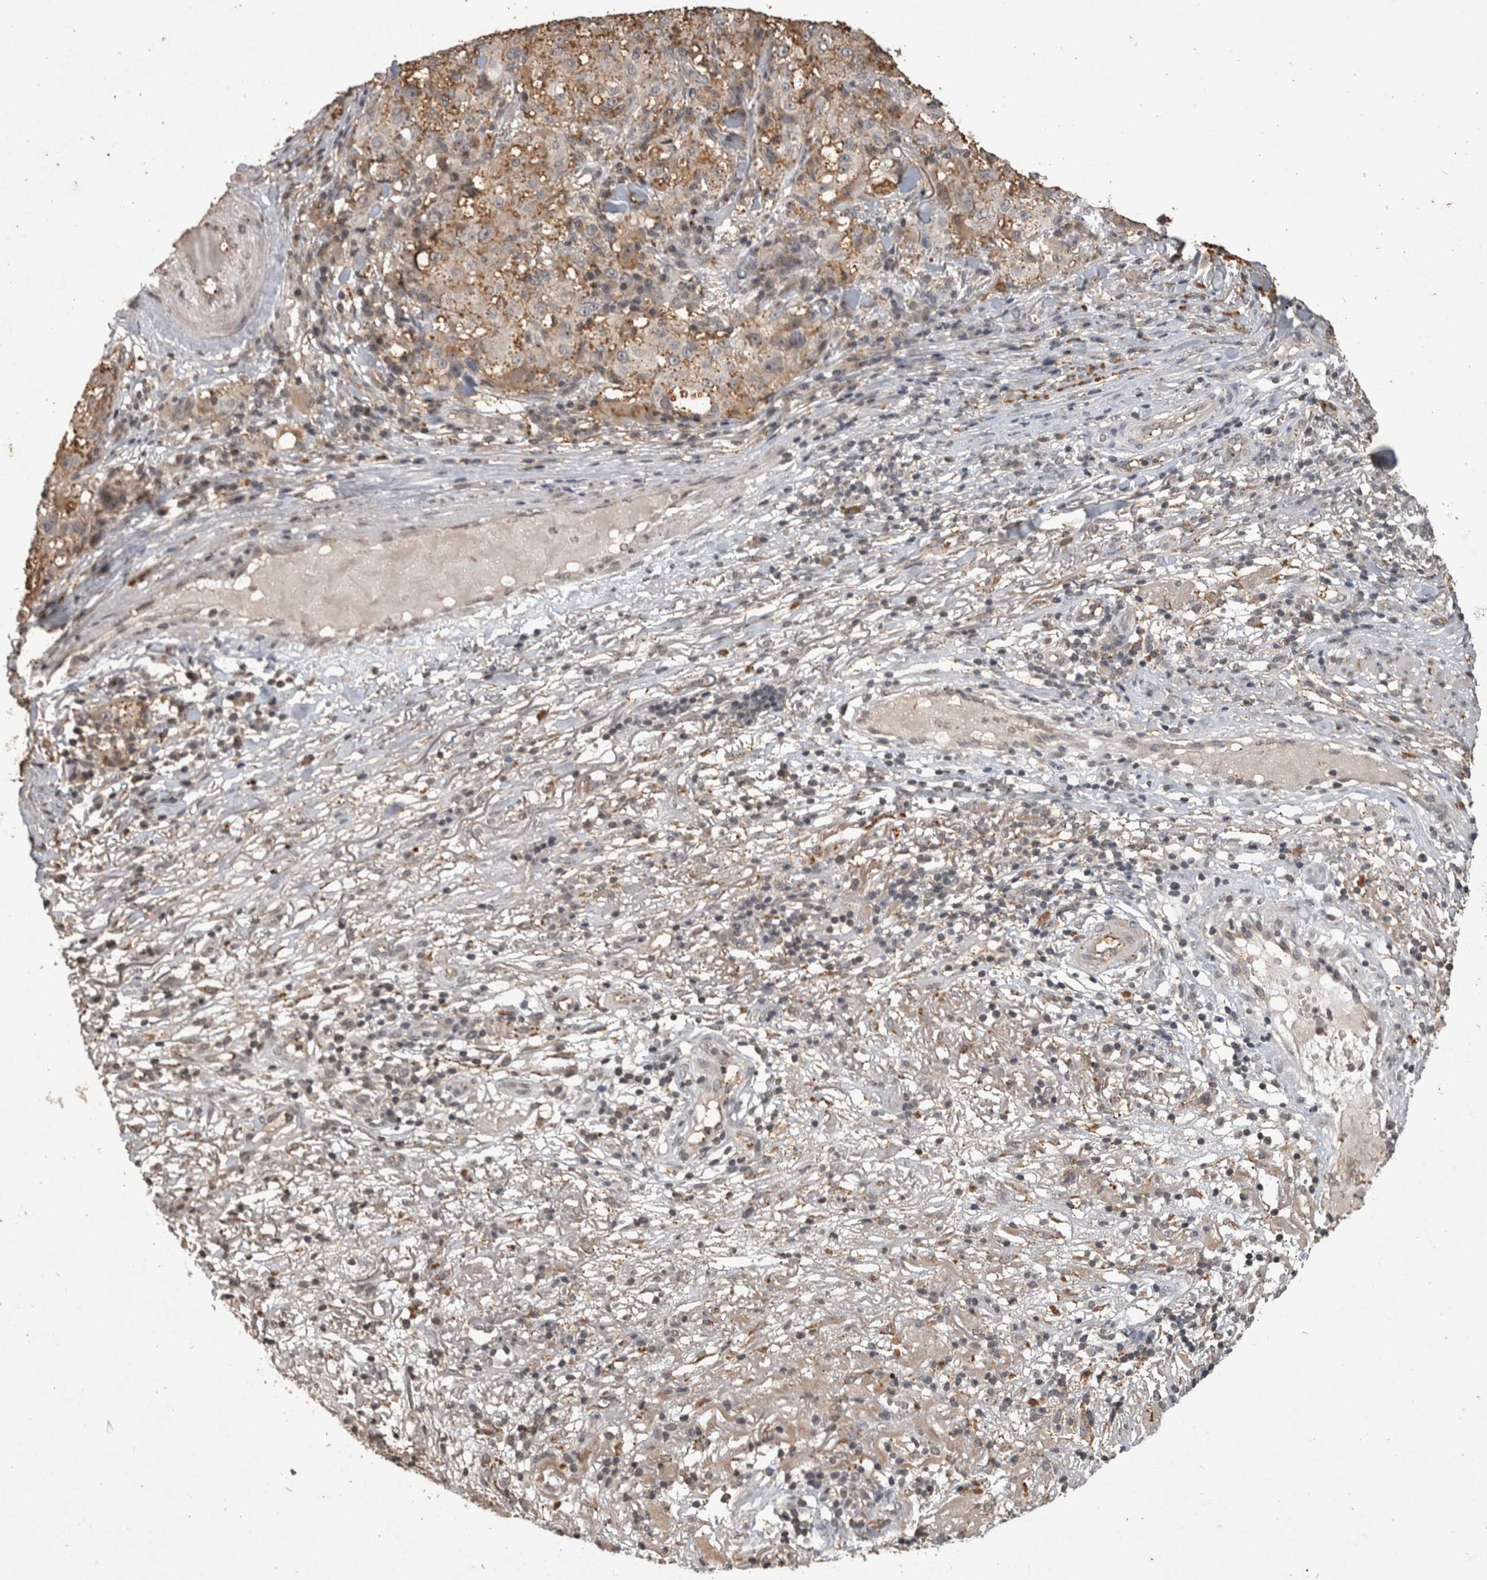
{"staining": {"intensity": "weak", "quantity": ">75%", "location": "cytoplasmic/membranous"}, "tissue": "melanoma", "cell_type": "Tumor cells", "image_type": "cancer", "snomed": [{"axis": "morphology", "description": "Necrosis, NOS"}, {"axis": "morphology", "description": "Malignant melanoma, NOS"}, {"axis": "topography", "description": "Skin"}], "caption": "Weak cytoplasmic/membranous expression is appreciated in approximately >75% of tumor cells in melanoma. The protein is shown in brown color, while the nuclei are stained blue.", "gene": "HRK", "patient": {"sex": "female", "age": 87}}